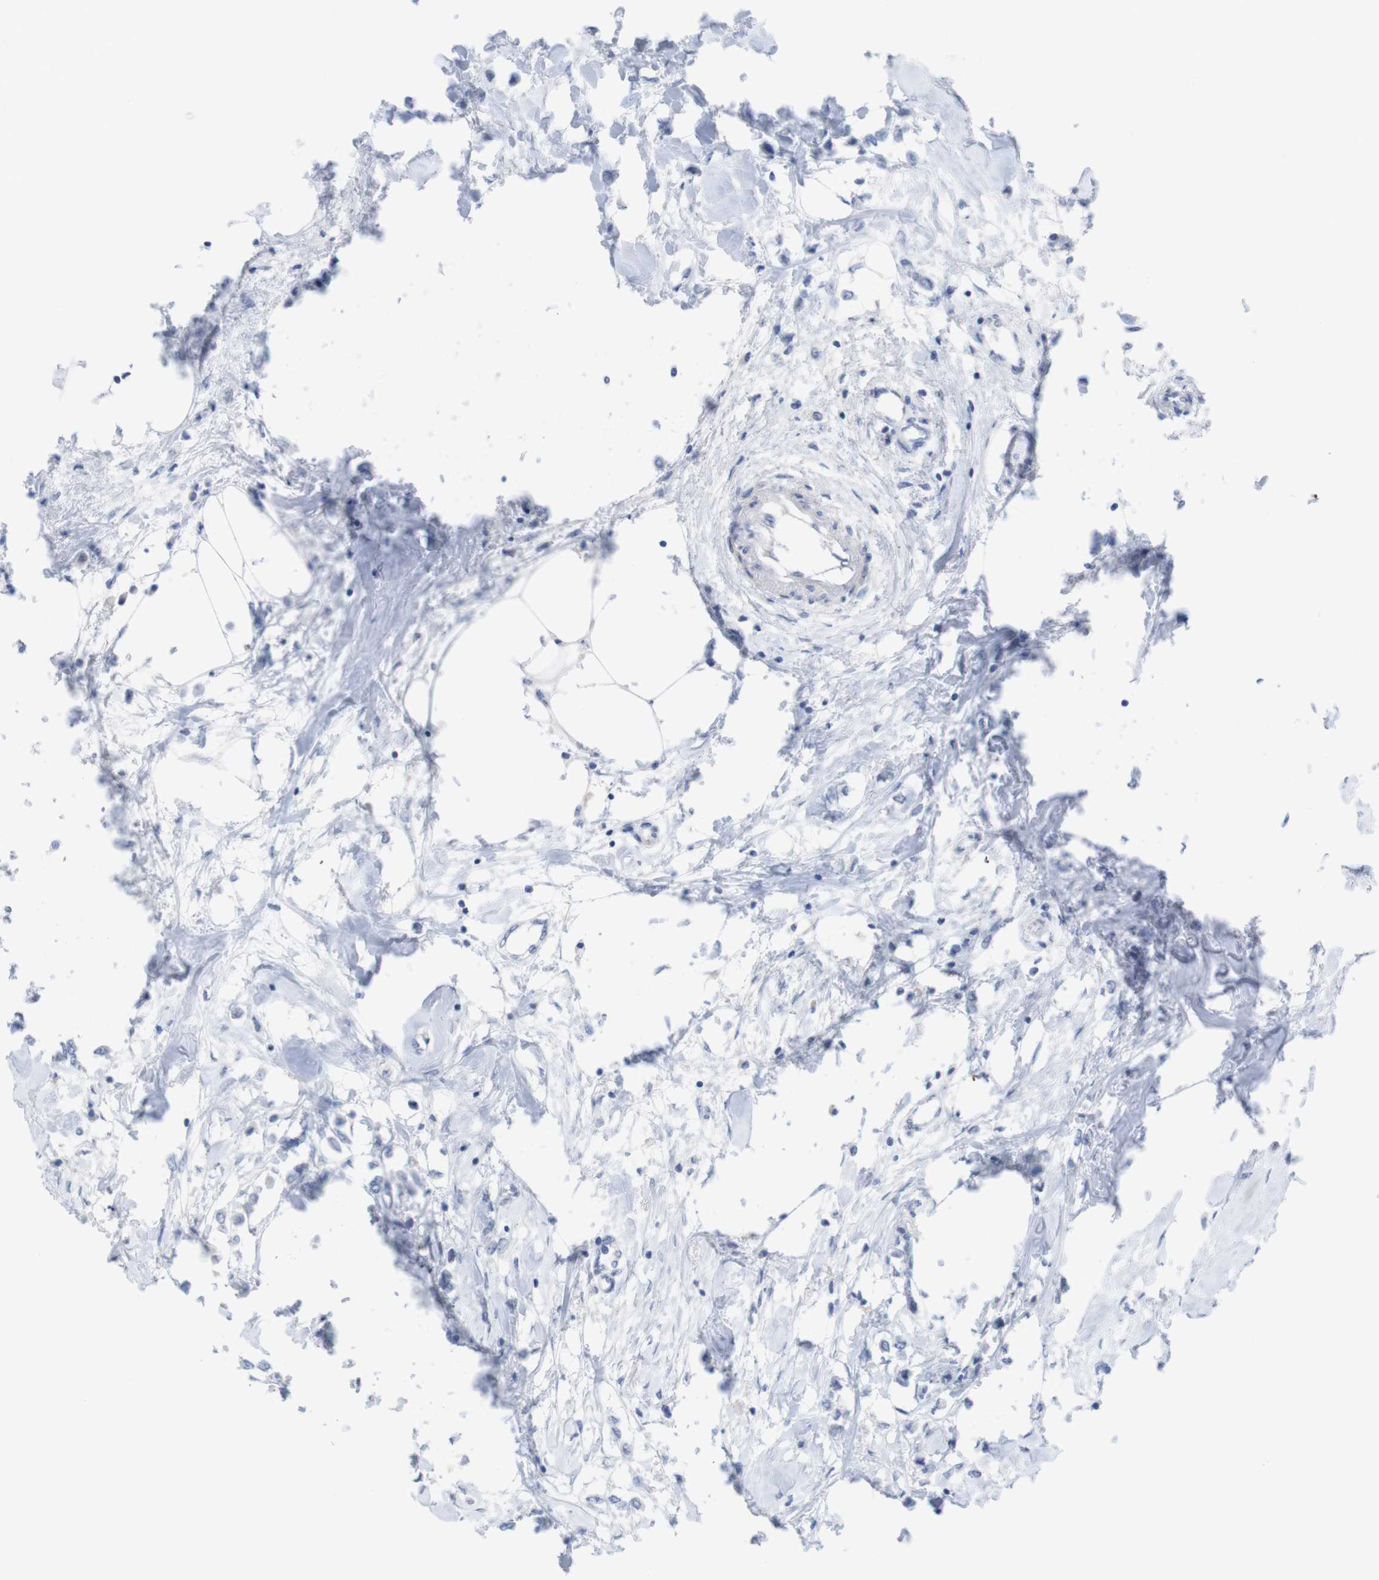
{"staining": {"intensity": "negative", "quantity": "none", "location": "none"}, "tissue": "breast cancer", "cell_type": "Tumor cells", "image_type": "cancer", "snomed": [{"axis": "morphology", "description": "Lobular carcinoma"}, {"axis": "topography", "description": "Breast"}], "caption": "The image shows no significant positivity in tumor cells of lobular carcinoma (breast).", "gene": "PNMA1", "patient": {"sex": "female", "age": 51}}